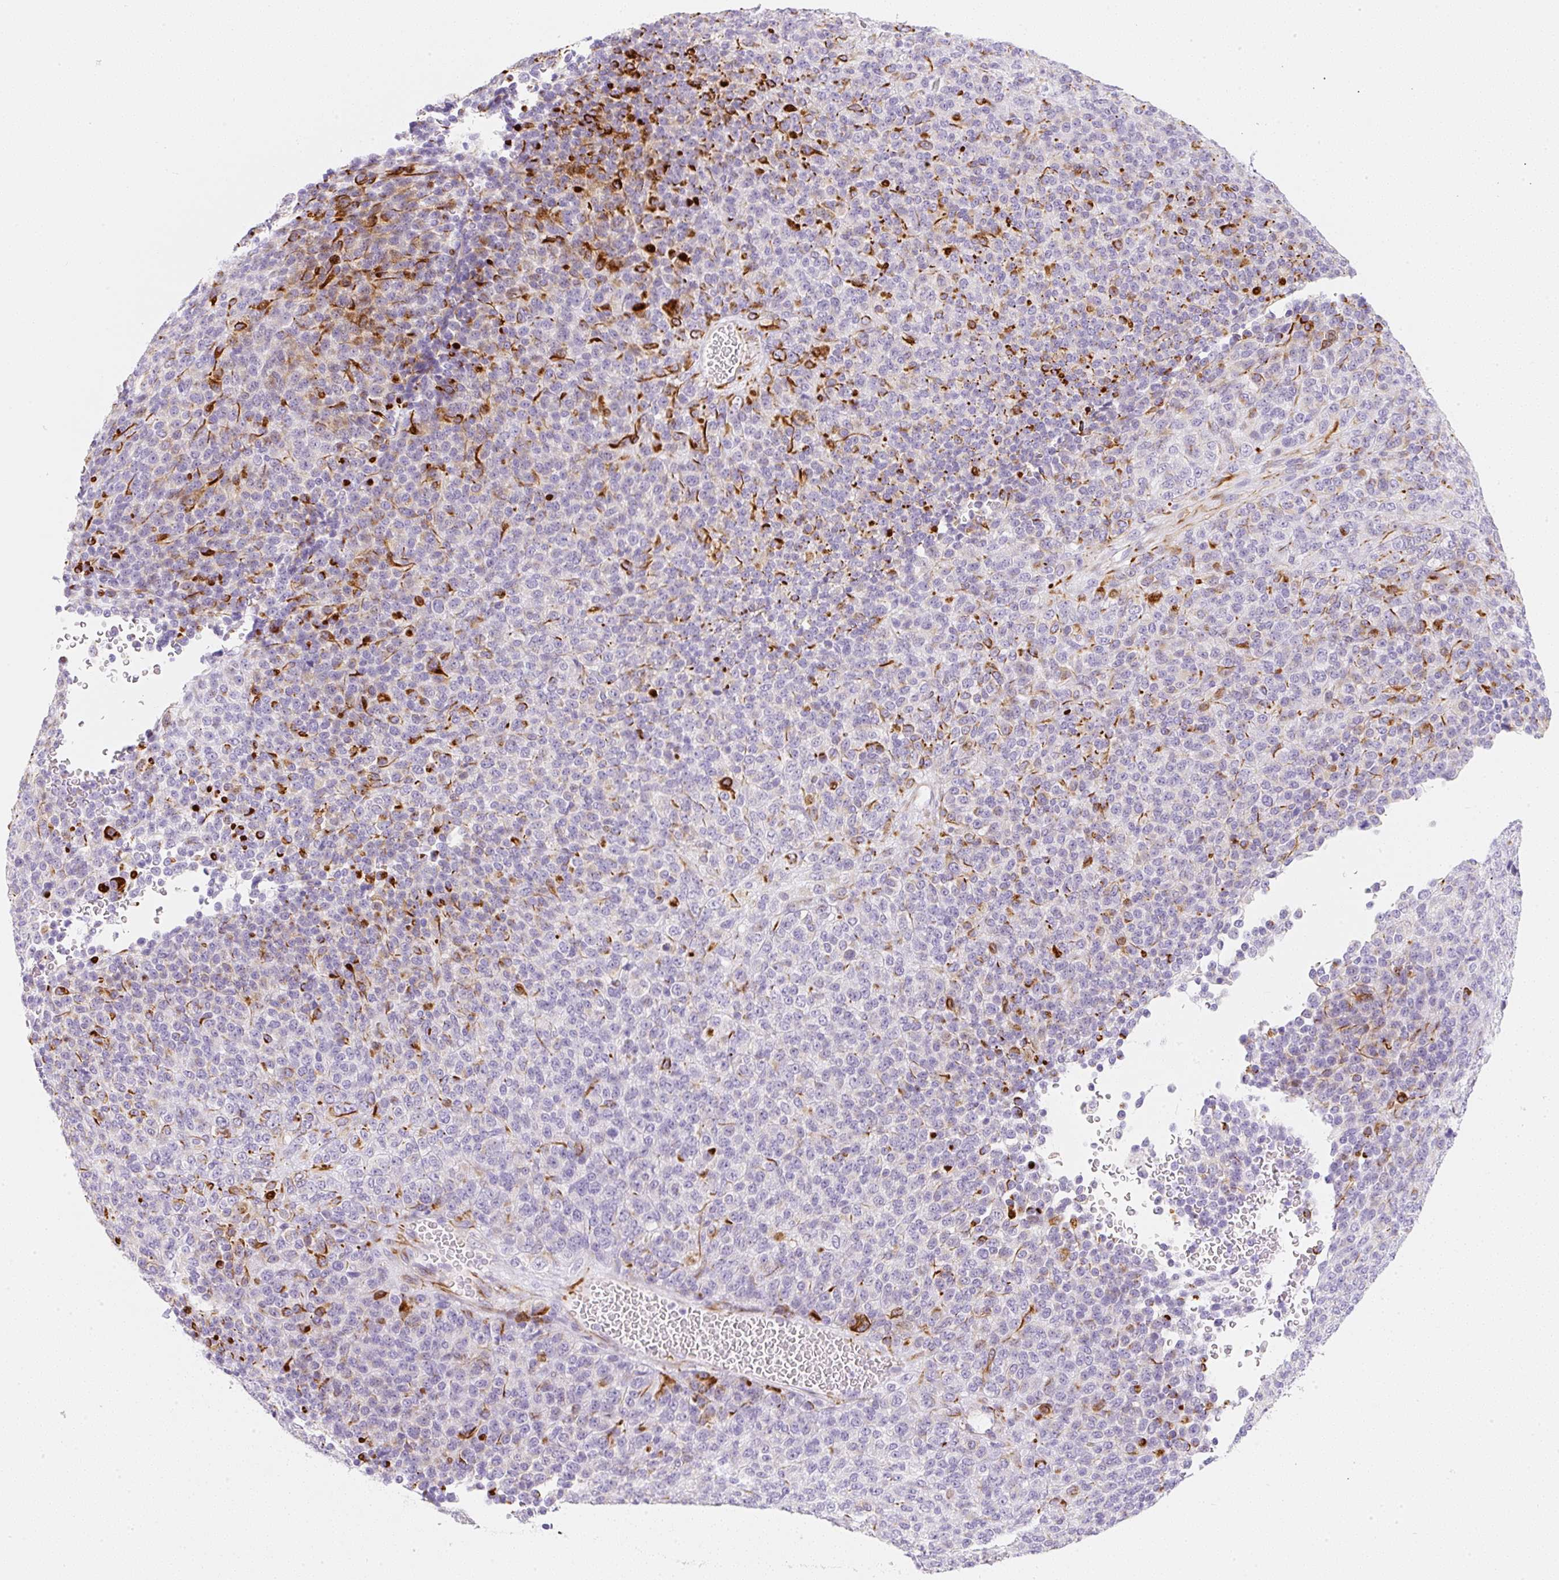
{"staining": {"intensity": "strong", "quantity": "25%-75%", "location": "cytoplasmic/membranous"}, "tissue": "melanoma", "cell_type": "Tumor cells", "image_type": "cancer", "snomed": [{"axis": "morphology", "description": "Malignant melanoma, Metastatic site"}, {"axis": "topography", "description": "Brain"}], "caption": "Immunohistochemical staining of human malignant melanoma (metastatic site) demonstrates high levels of strong cytoplasmic/membranous protein expression in about 25%-75% of tumor cells. (IHC, brightfield microscopy, high magnification).", "gene": "ZNF689", "patient": {"sex": "female", "age": 56}}